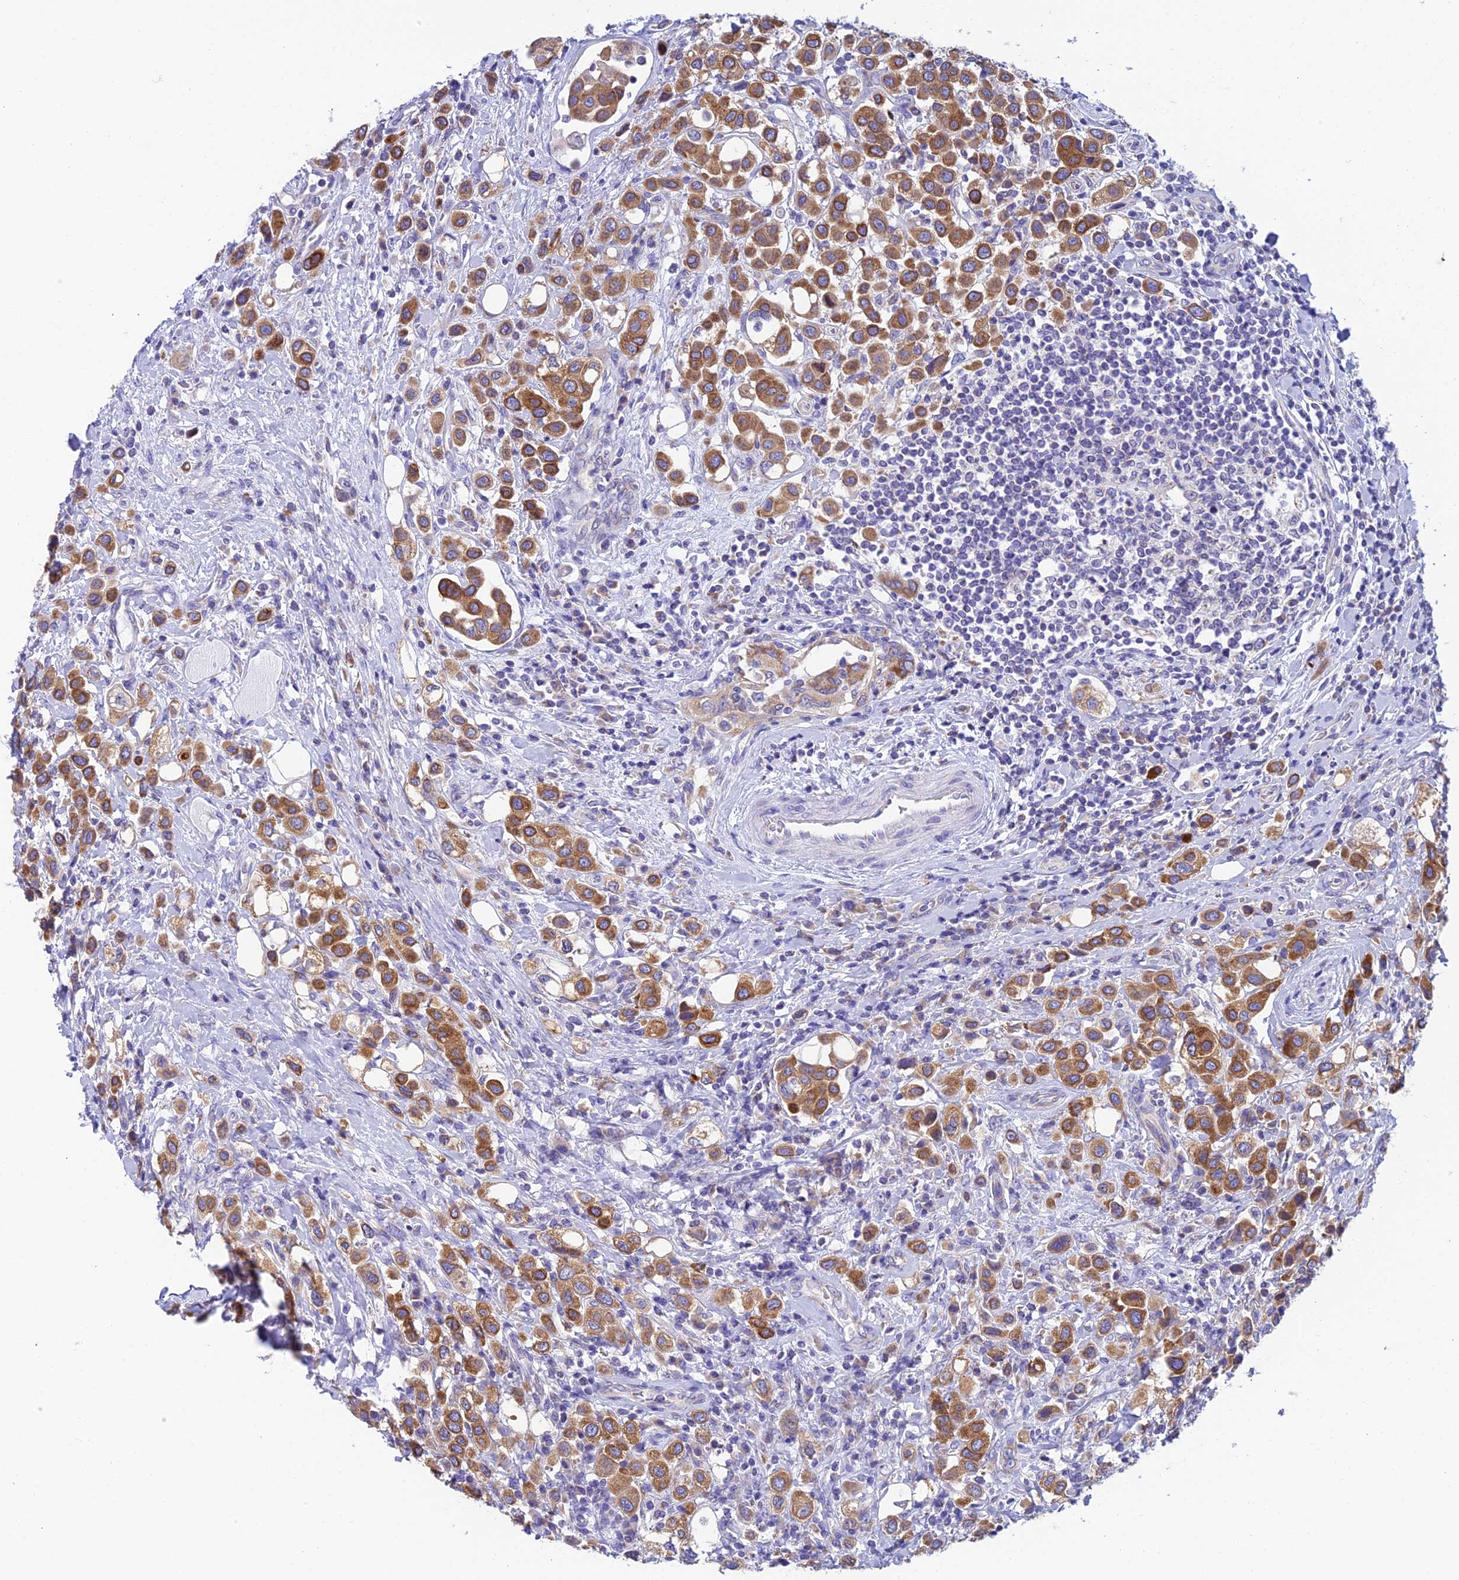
{"staining": {"intensity": "moderate", "quantity": ">75%", "location": "cytoplasmic/membranous"}, "tissue": "urothelial cancer", "cell_type": "Tumor cells", "image_type": "cancer", "snomed": [{"axis": "morphology", "description": "Urothelial carcinoma, High grade"}, {"axis": "topography", "description": "Urinary bladder"}], "caption": "IHC of human urothelial cancer displays medium levels of moderate cytoplasmic/membranous positivity in approximately >75% of tumor cells.", "gene": "REEP4", "patient": {"sex": "male", "age": 50}}